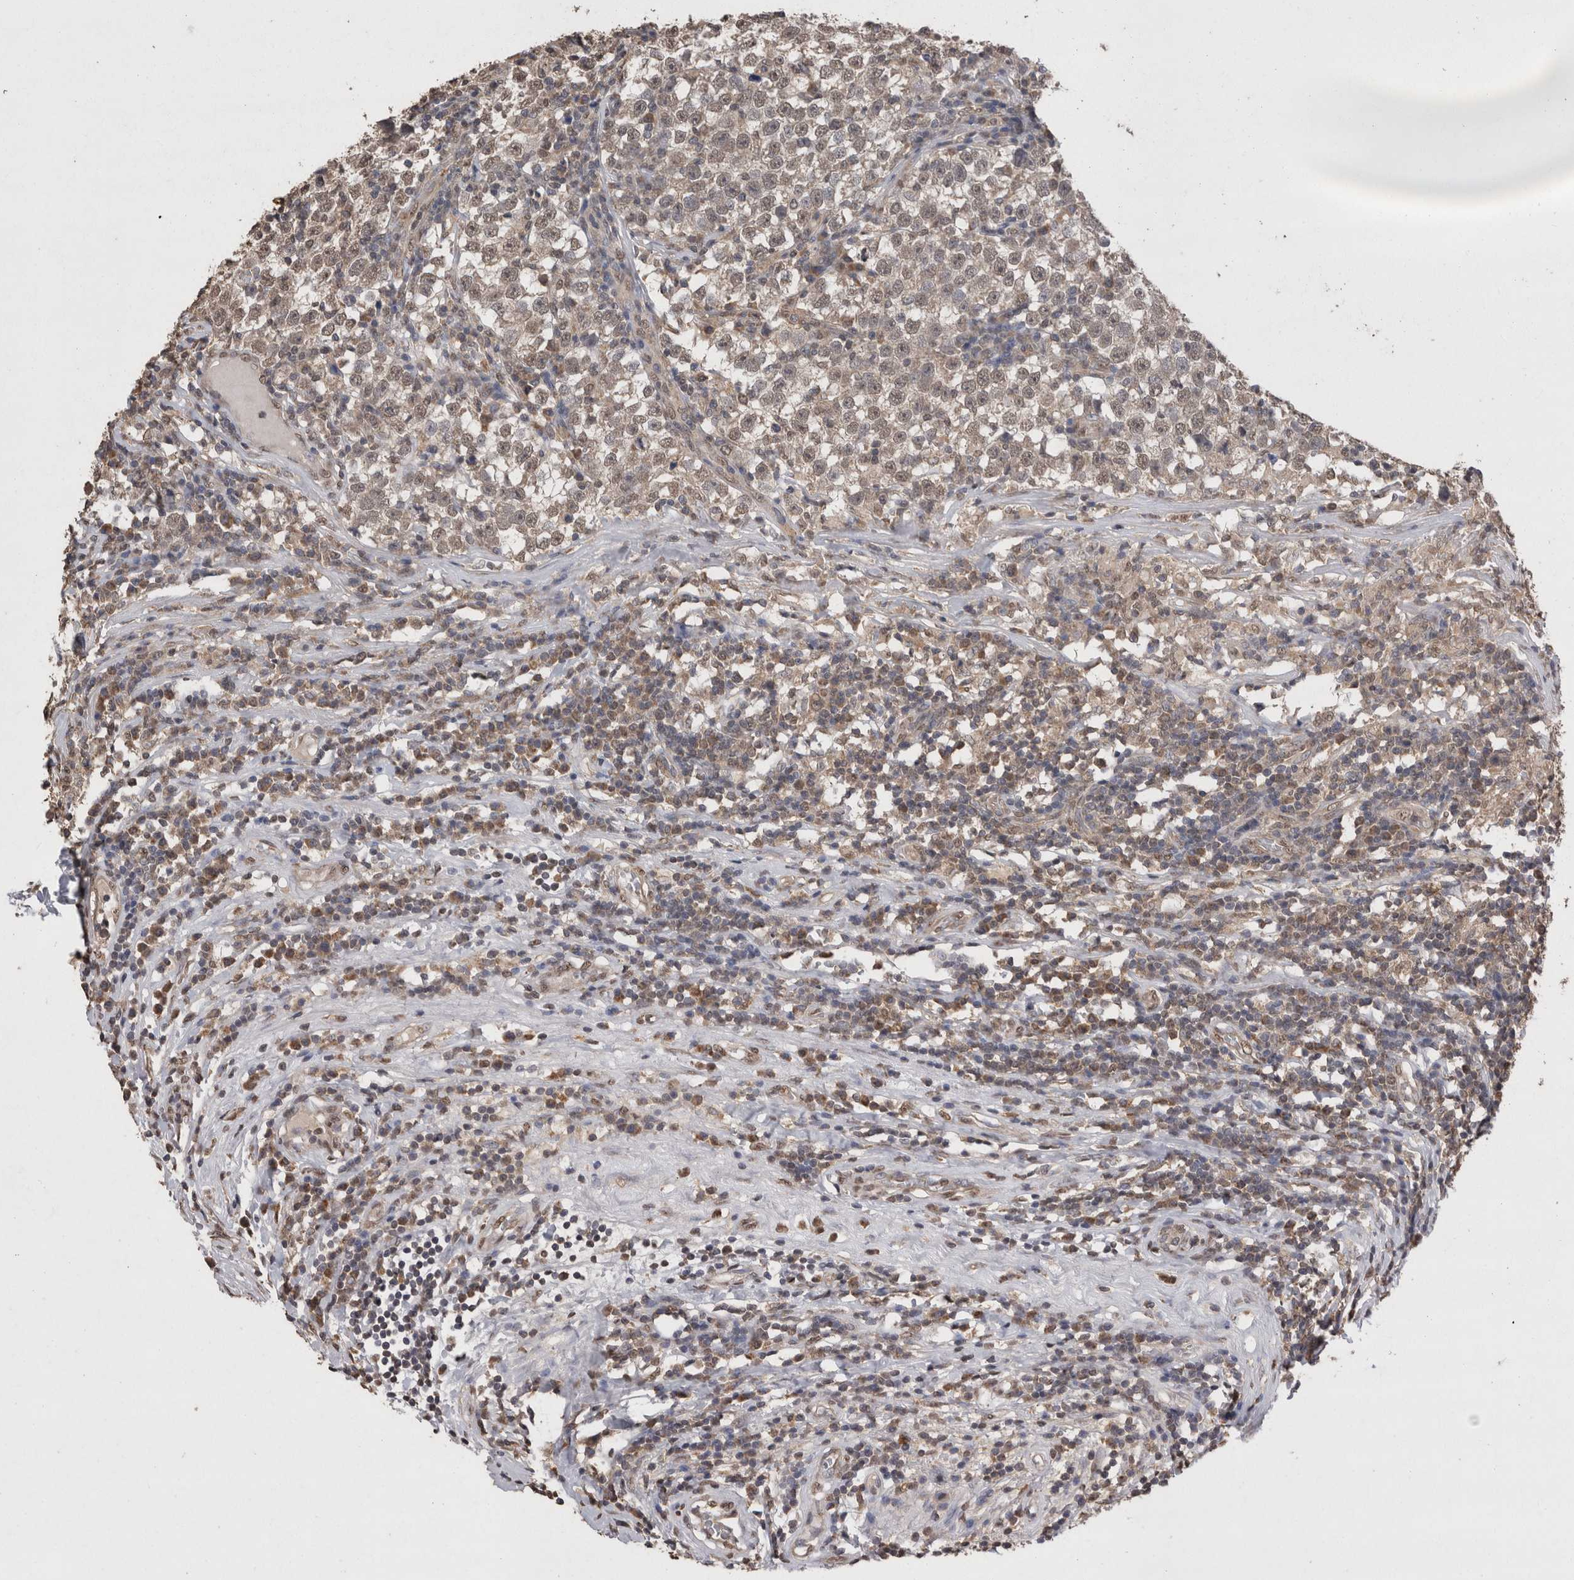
{"staining": {"intensity": "weak", "quantity": ">75%", "location": "nuclear"}, "tissue": "testis cancer", "cell_type": "Tumor cells", "image_type": "cancer", "snomed": [{"axis": "morphology", "description": "Seminoma, NOS"}, {"axis": "topography", "description": "Testis"}], "caption": "DAB immunohistochemical staining of seminoma (testis) shows weak nuclear protein expression in about >75% of tumor cells. Using DAB (3,3'-diaminobenzidine) (brown) and hematoxylin (blue) stains, captured at high magnification using brightfield microscopy.", "gene": "GRK5", "patient": {"sex": "male", "age": 43}}